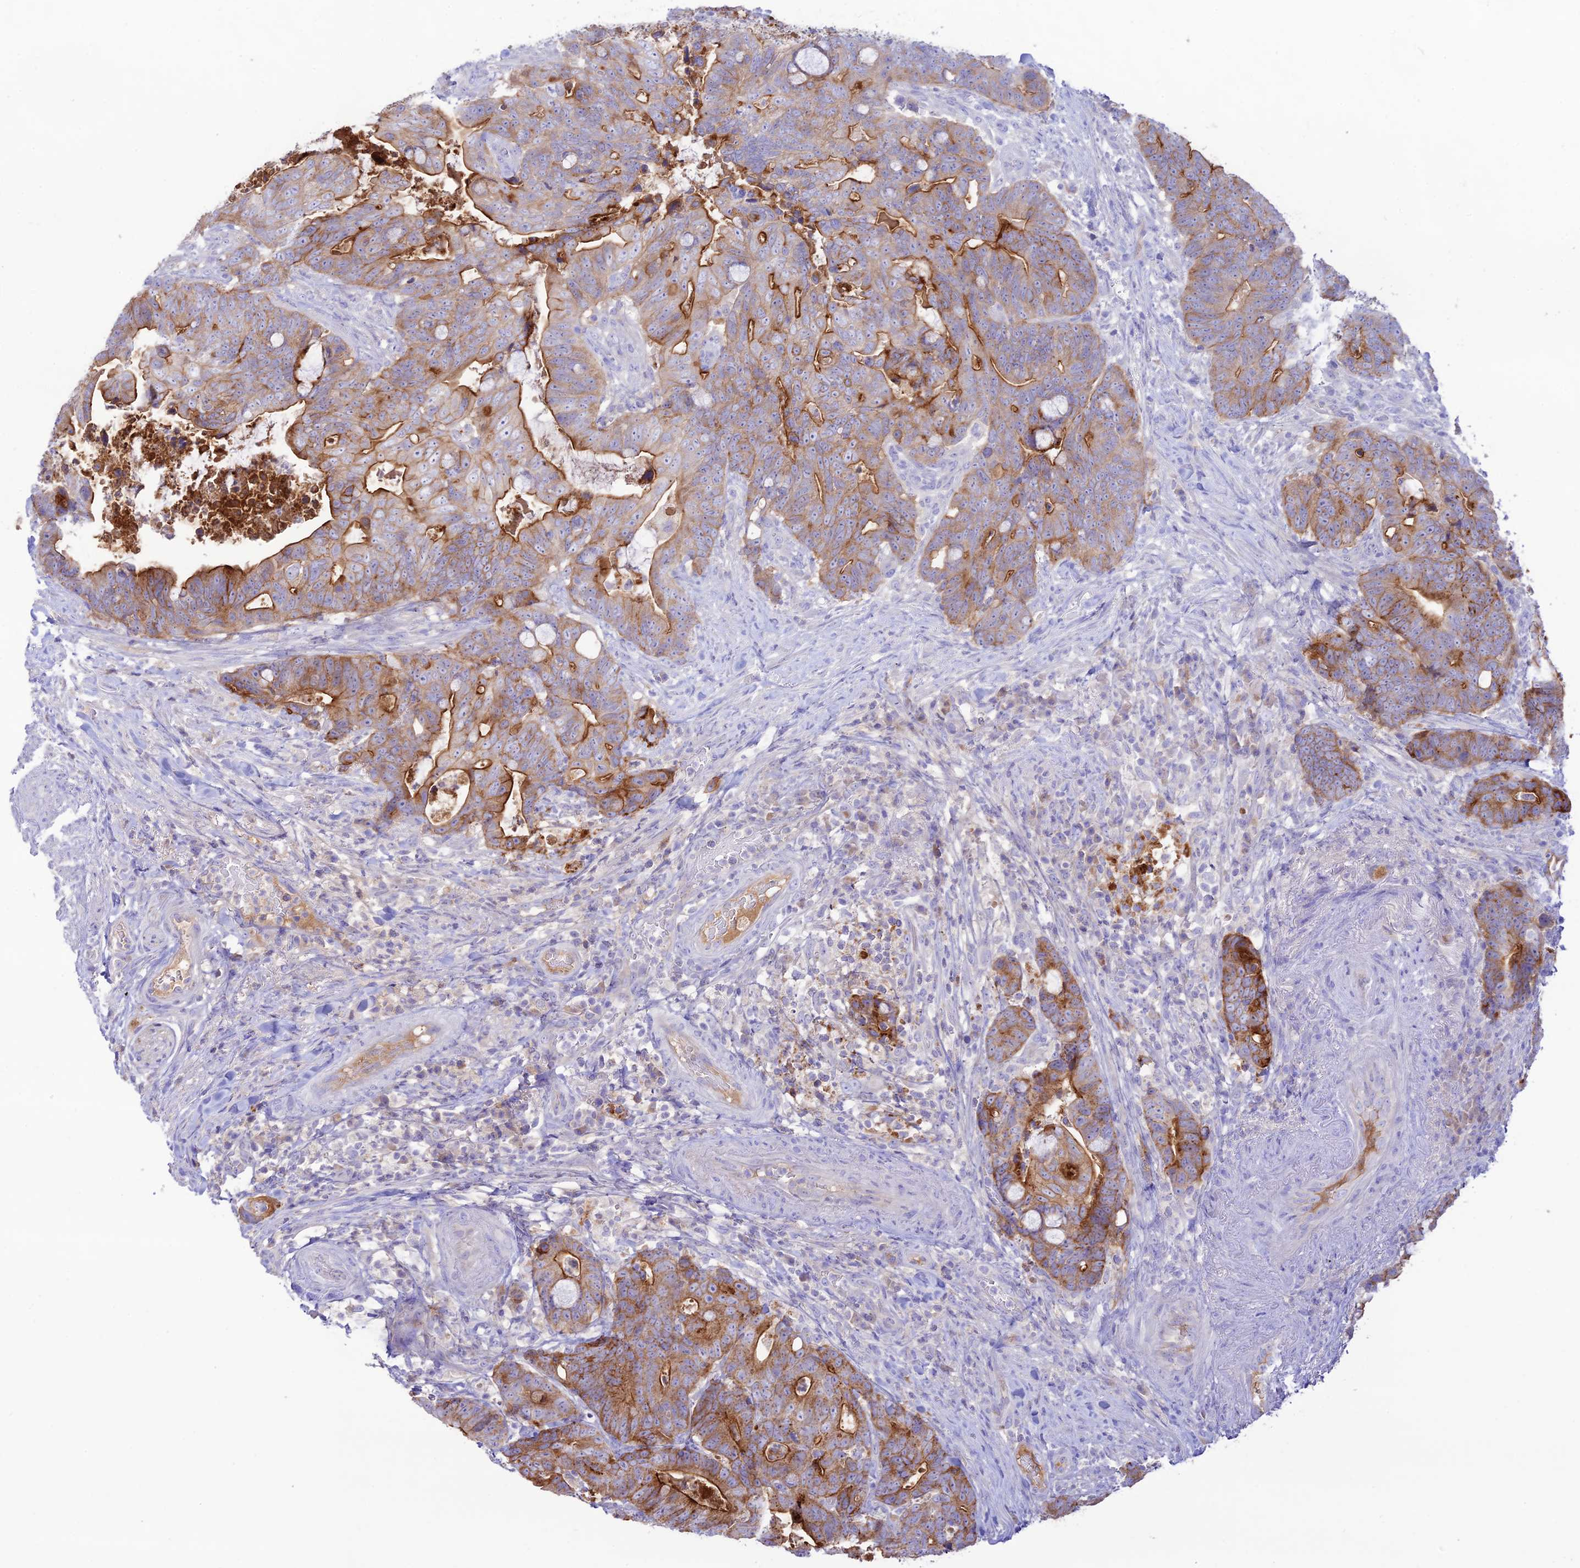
{"staining": {"intensity": "moderate", "quantity": "25%-75%", "location": "cytoplasmic/membranous"}, "tissue": "colorectal cancer", "cell_type": "Tumor cells", "image_type": "cancer", "snomed": [{"axis": "morphology", "description": "Adenocarcinoma, NOS"}, {"axis": "topography", "description": "Colon"}], "caption": "An image of human colorectal cancer (adenocarcinoma) stained for a protein demonstrates moderate cytoplasmic/membranous brown staining in tumor cells.", "gene": "NLRP9", "patient": {"sex": "female", "age": 82}}